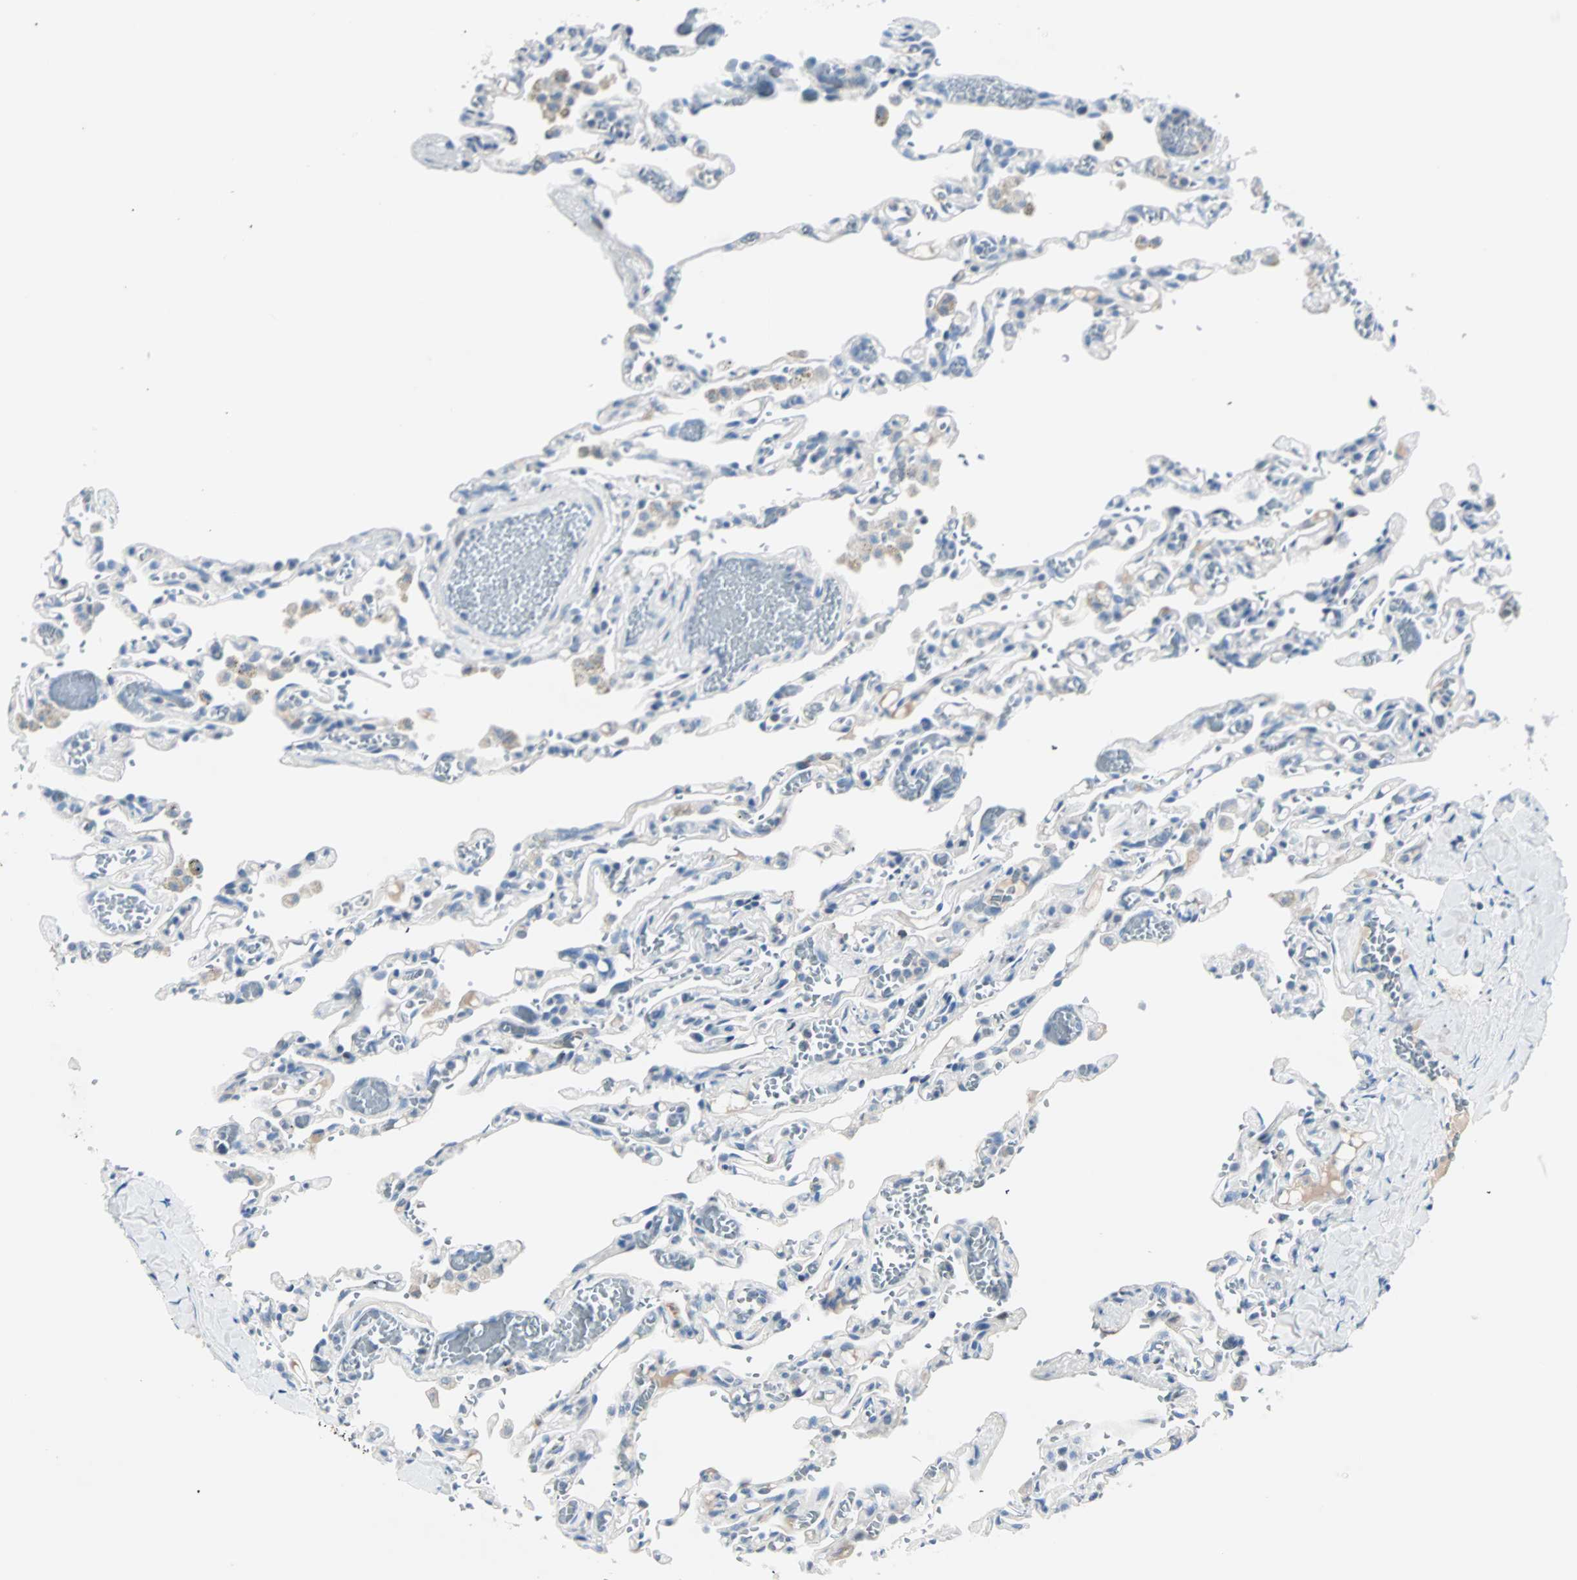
{"staining": {"intensity": "negative", "quantity": "none", "location": "none"}, "tissue": "lung", "cell_type": "Alveolar cells", "image_type": "normal", "snomed": [{"axis": "morphology", "description": "Normal tissue, NOS"}, {"axis": "topography", "description": "Lung"}], "caption": "Immunohistochemistry (IHC) micrograph of normal lung: lung stained with DAB displays no significant protein expression in alveolar cells.", "gene": "NEFH", "patient": {"sex": "male", "age": 21}}